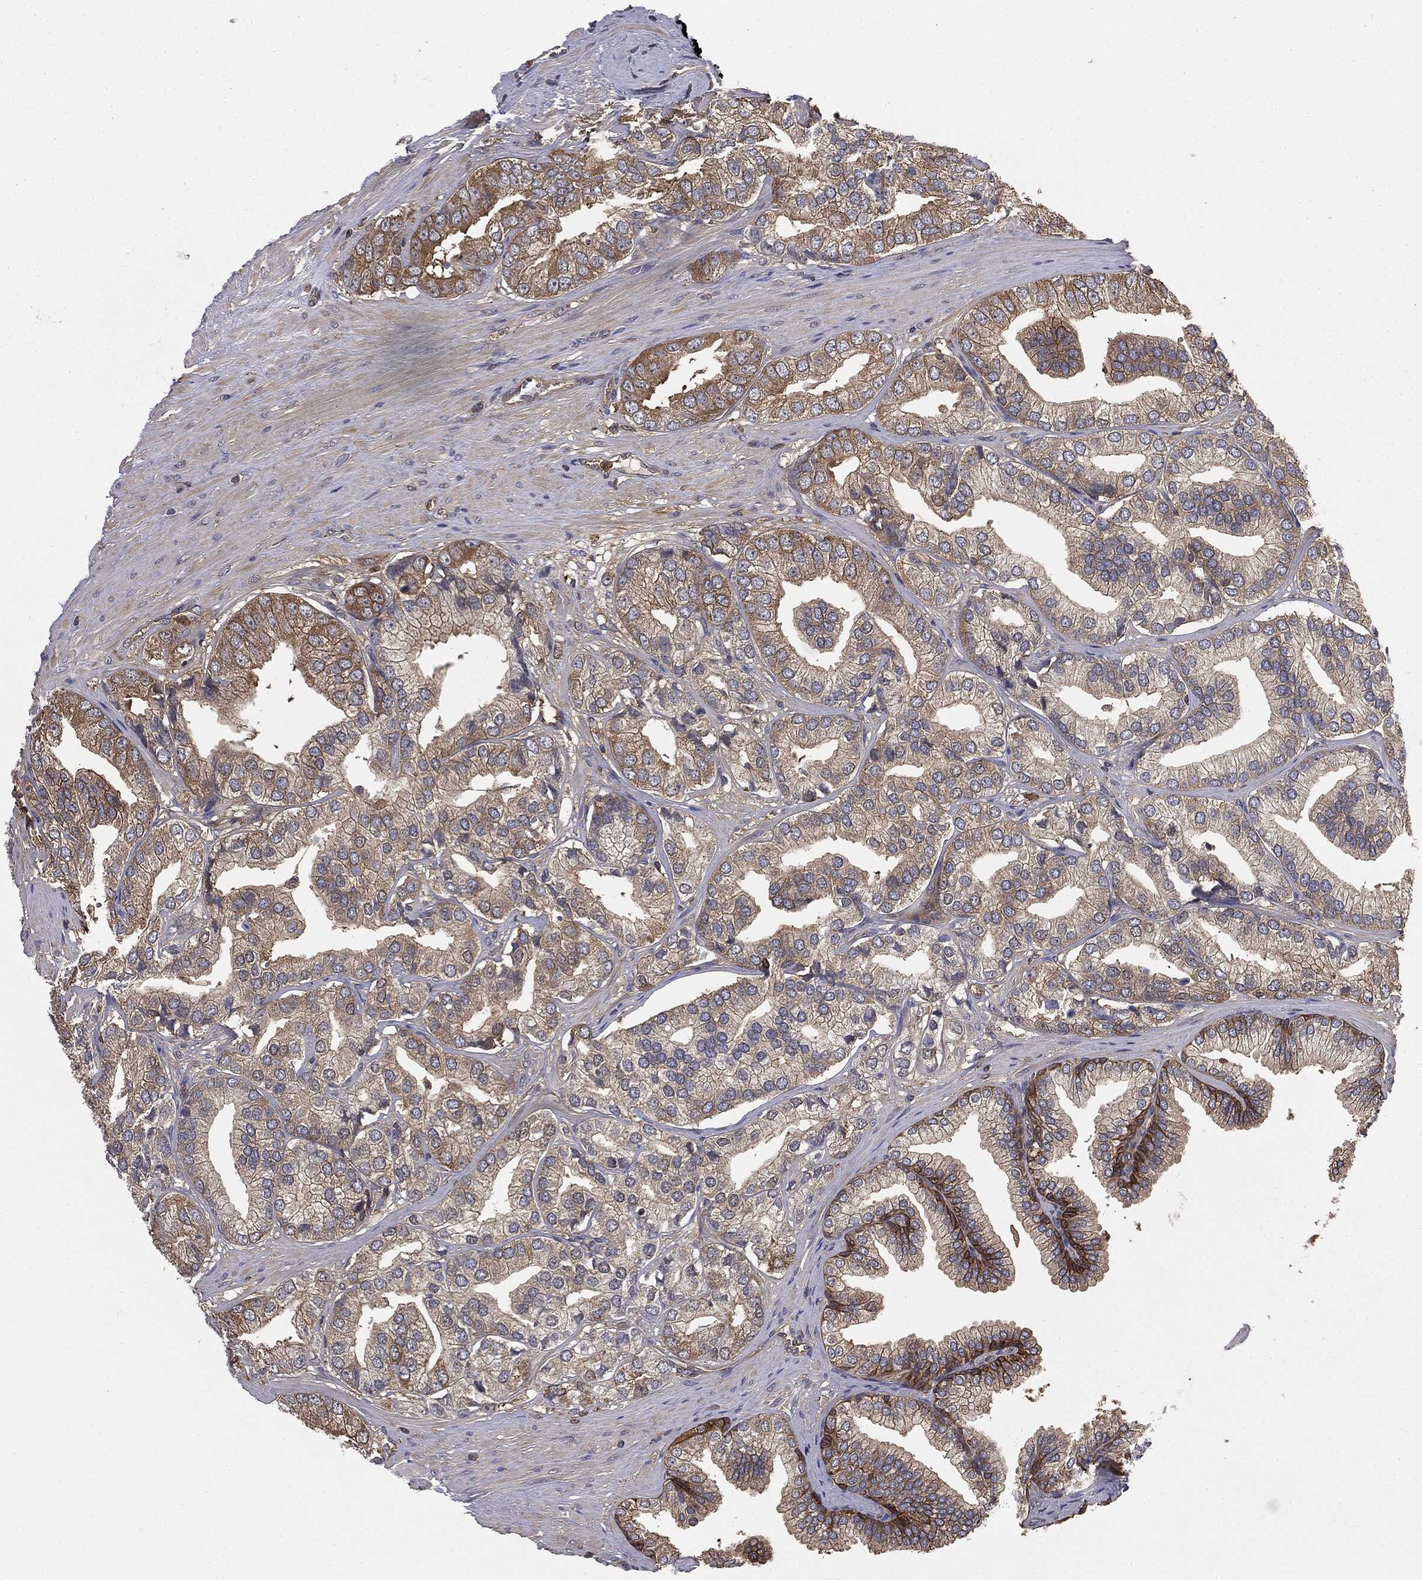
{"staining": {"intensity": "moderate", "quantity": "25%-75%", "location": "cytoplasmic/membranous"}, "tissue": "prostate cancer", "cell_type": "Tumor cells", "image_type": "cancer", "snomed": [{"axis": "morphology", "description": "Adenocarcinoma, High grade"}, {"axis": "topography", "description": "Prostate"}], "caption": "Protein expression analysis of prostate cancer (adenocarcinoma (high-grade)) shows moderate cytoplasmic/membranous expression in about 25%-75% of tumor cells.", "gene": "GNB5", "patient": {"sex": "male", "age": 58}}